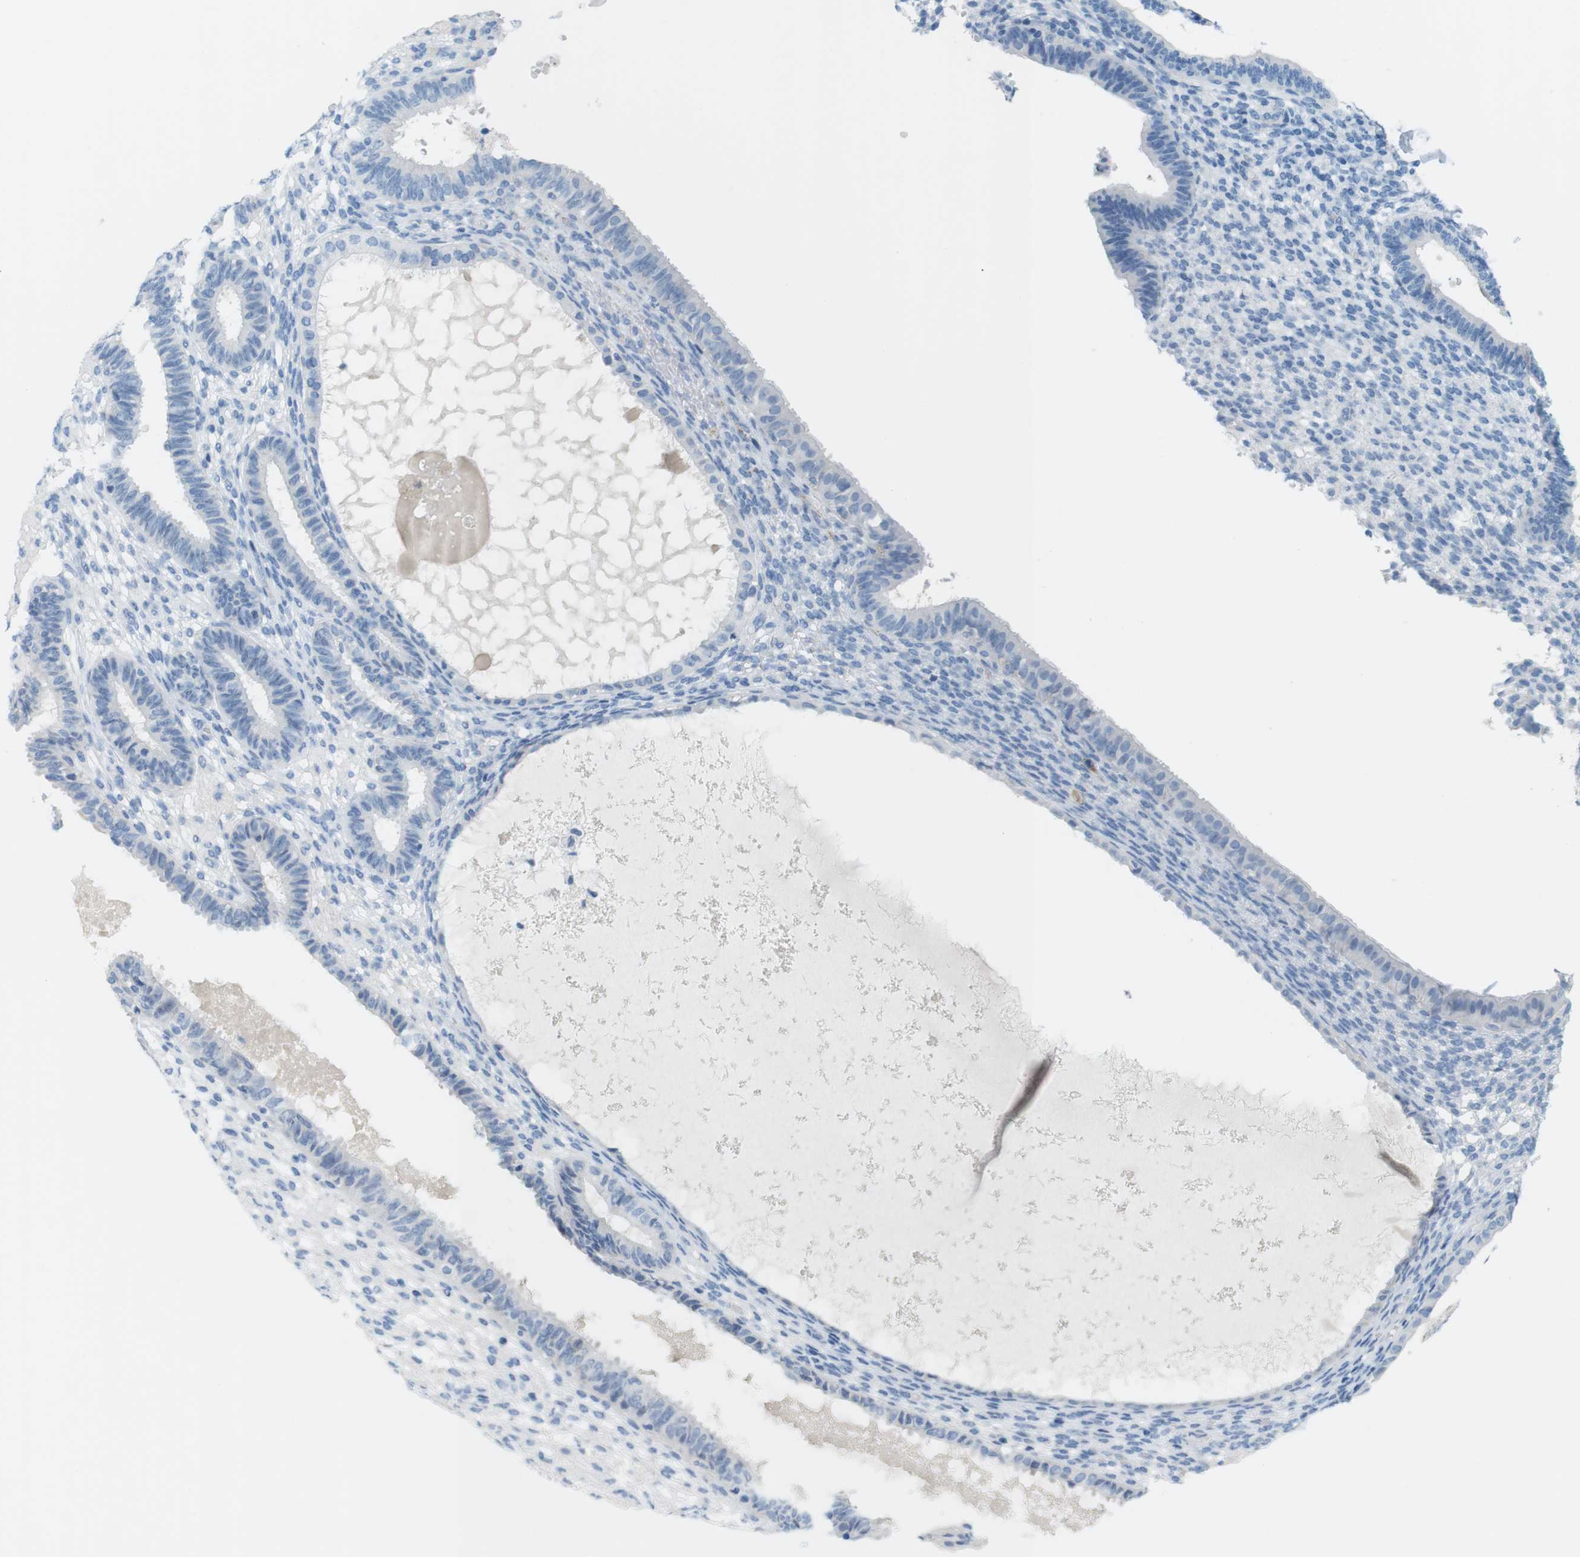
{"staining": {"intensity": "negative", "quantity": "none", "location": "none"}, "tissue": "endometrium", "cell_type": "Cells in endometrial stroma", "image_type": "normal", "snomed": [{"axis": "morphology", "description": "Normal tissue, NOS"}, {"axis": "topography", "description": "Endometrium"}], "caption": "Immunohistochemical staining of normal endometrium reveals no significant expression in cells in endometrial stroma. (Stains: DAB (3,3'-diaminobenzidine) IHC with hematoxylin counter stain, Microscopy: brightfield microscopy at high magnification).", "gene": "MYH9", "patient": {"sex": "female", "age": 61}}